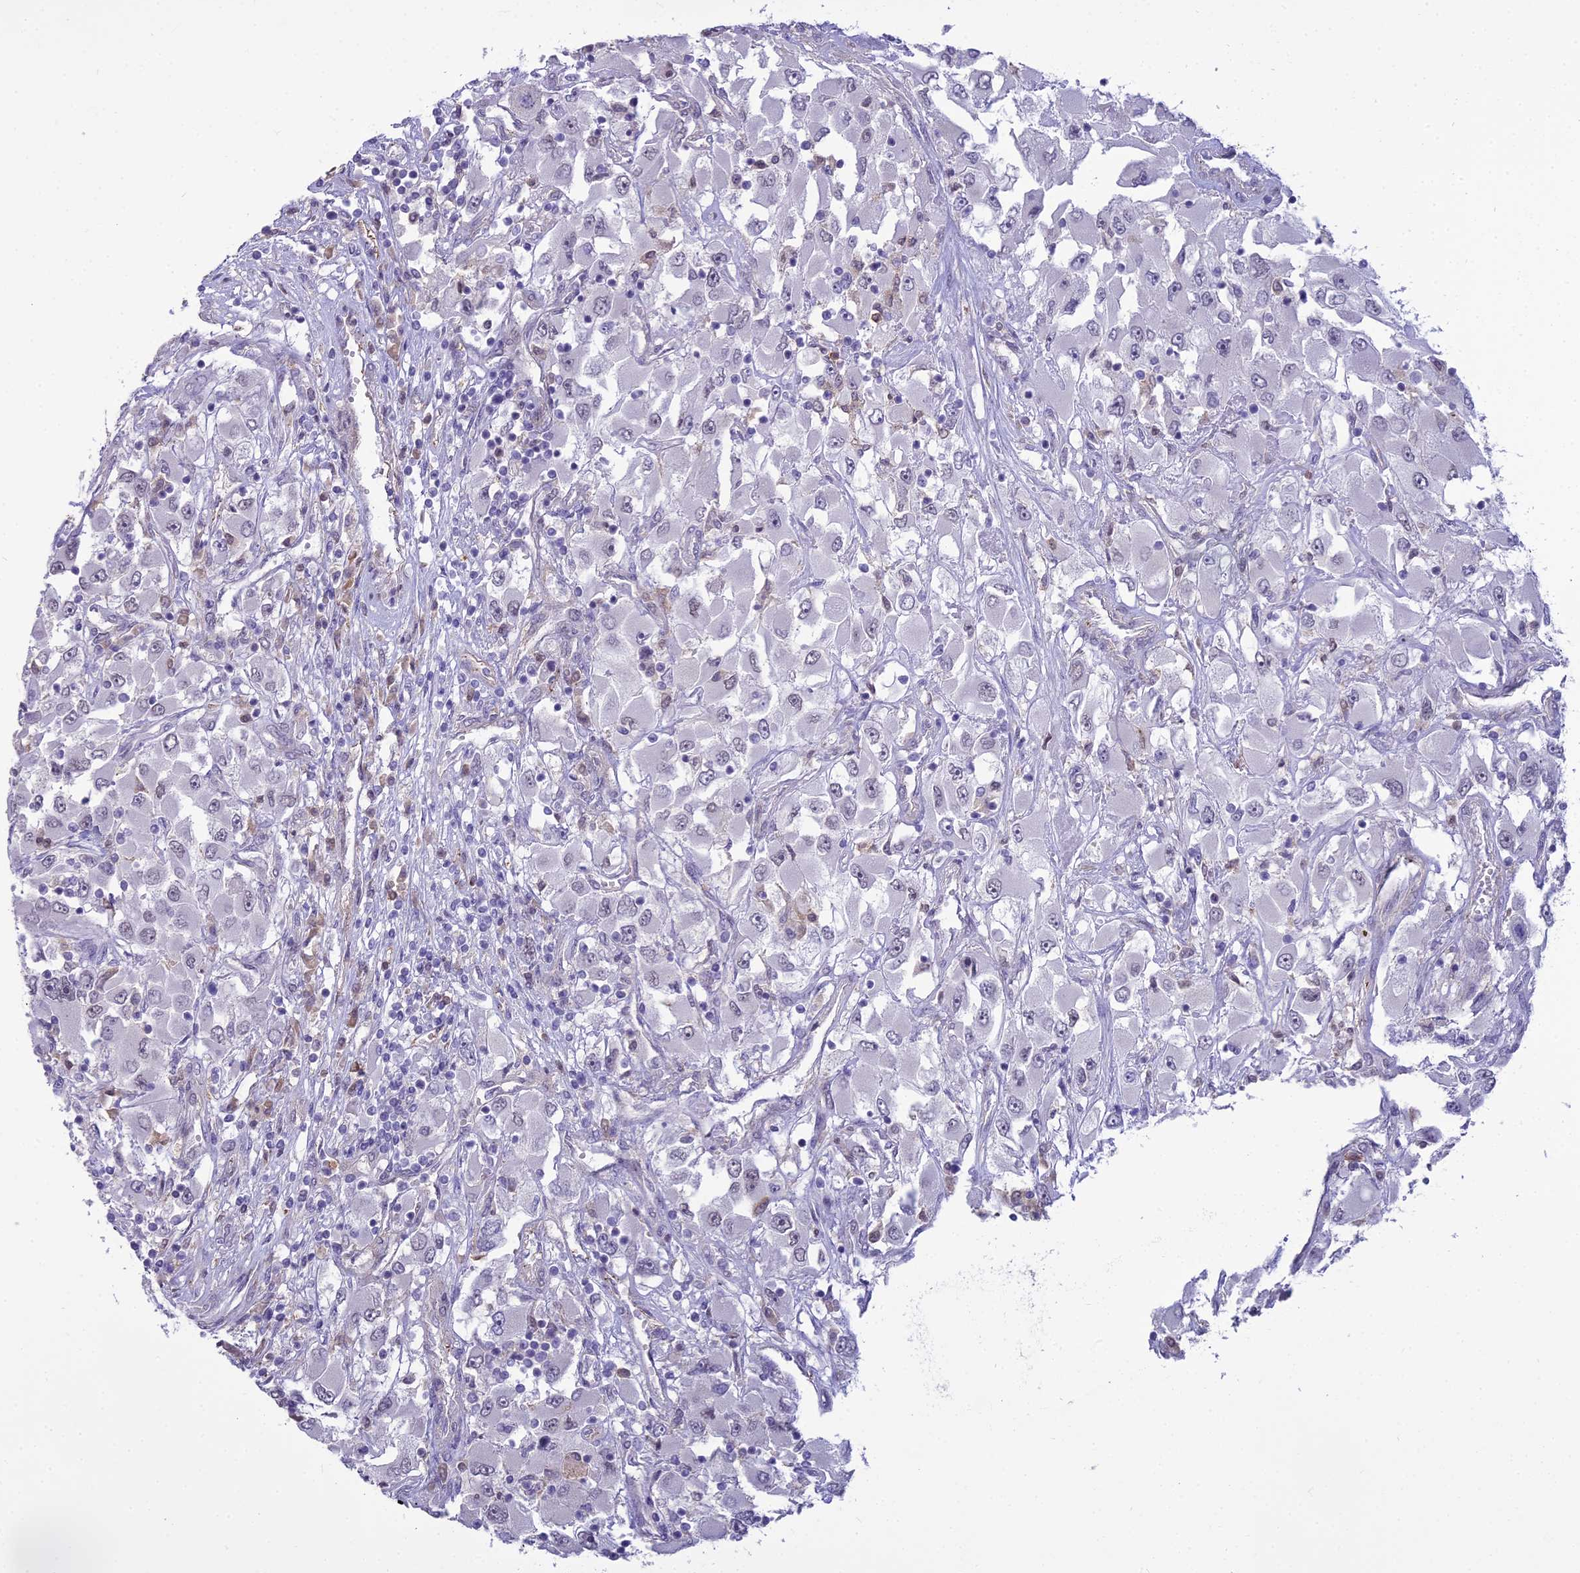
{"staining": {"intensity": "negative", "quantity": "none", "location": "none"}, "tissue": "renal cancer", "cell_type": "Tumor cells", "image_type": "cancer", "snomed": [{"axis": "morphology", "description": "Adenocarcinoma, NOS"}, {"axis": "topography", "description": "Kidney"}], "caption": "Immunohistochemical staining of adenocarcinoma (renal) shows no significant positivity in tumor cells. (DAB (3,3'-diaminobenzidine) immunohistochemistry visualized using brightfield microscopy, high magnification).", "gene": "BLNK", "patient": {"sex": "female", "age": 52}}